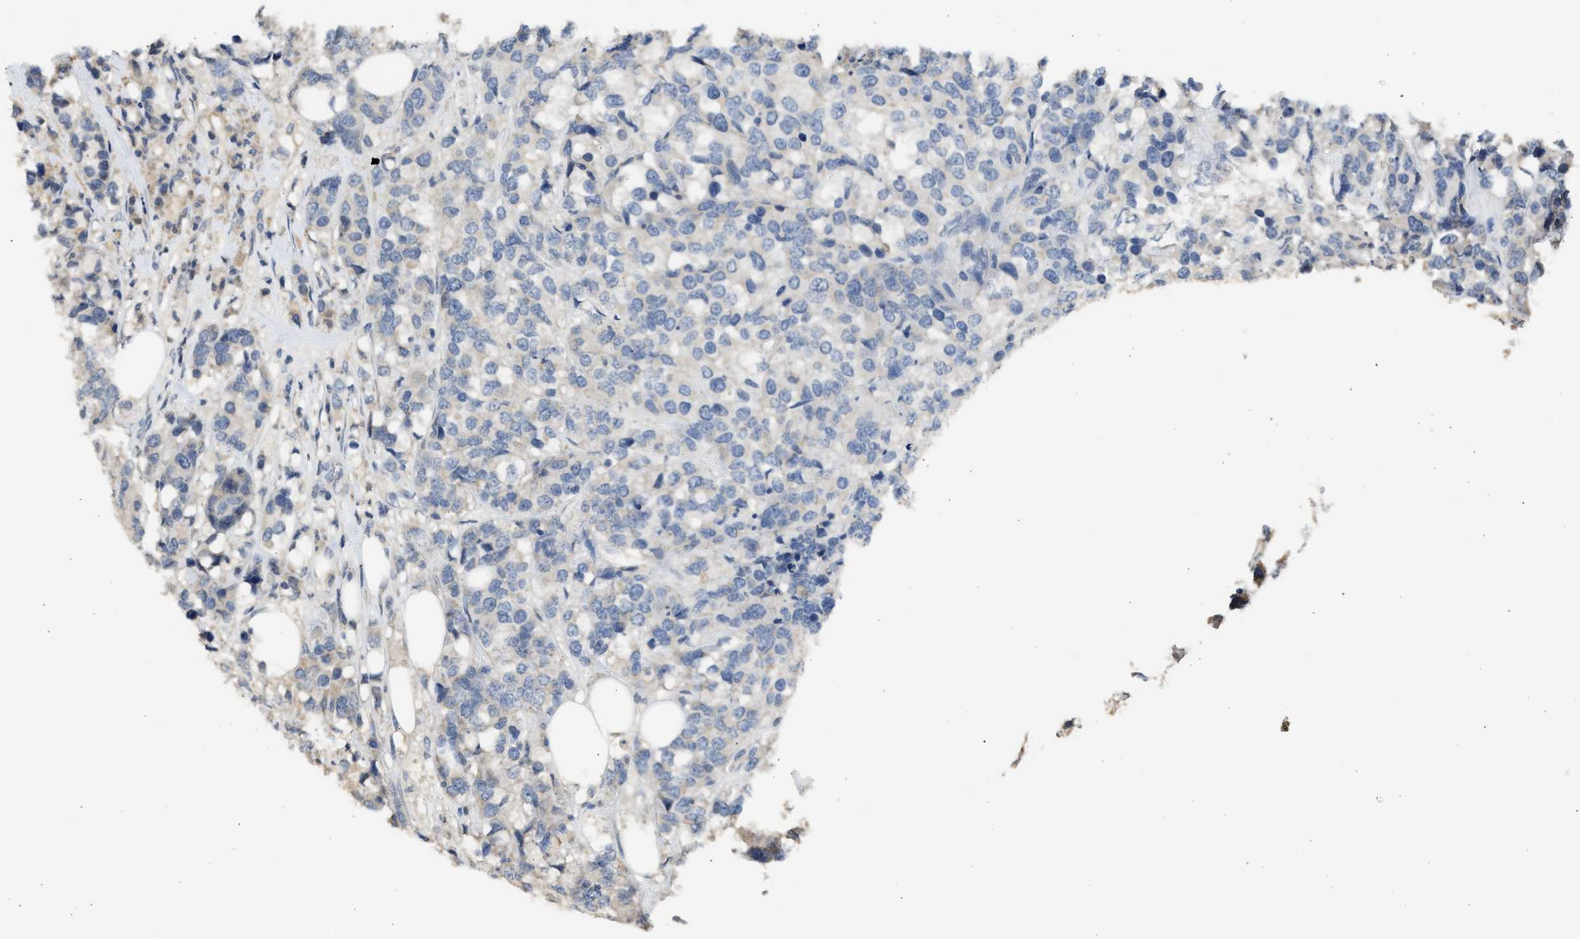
{"staining": {"intensity": "negative", "quantity": "none", "location": "none"}, "tissue": "breast cancer", "cell_type": "Tumor cells", "image_type": "cancer", "snomed": [{"axis": "morphology", "description": "Lobular carcinoma"}, {"axis": "topography", "description": "Breast"}], "caption": "An IHC photomicrograph of breast lobular carcinoma is shown. There is no staining in tumor cells of breast lobular carcinoma.", "gene": "SULT2A1", "patient": {"sex": "female", "age": 59}}